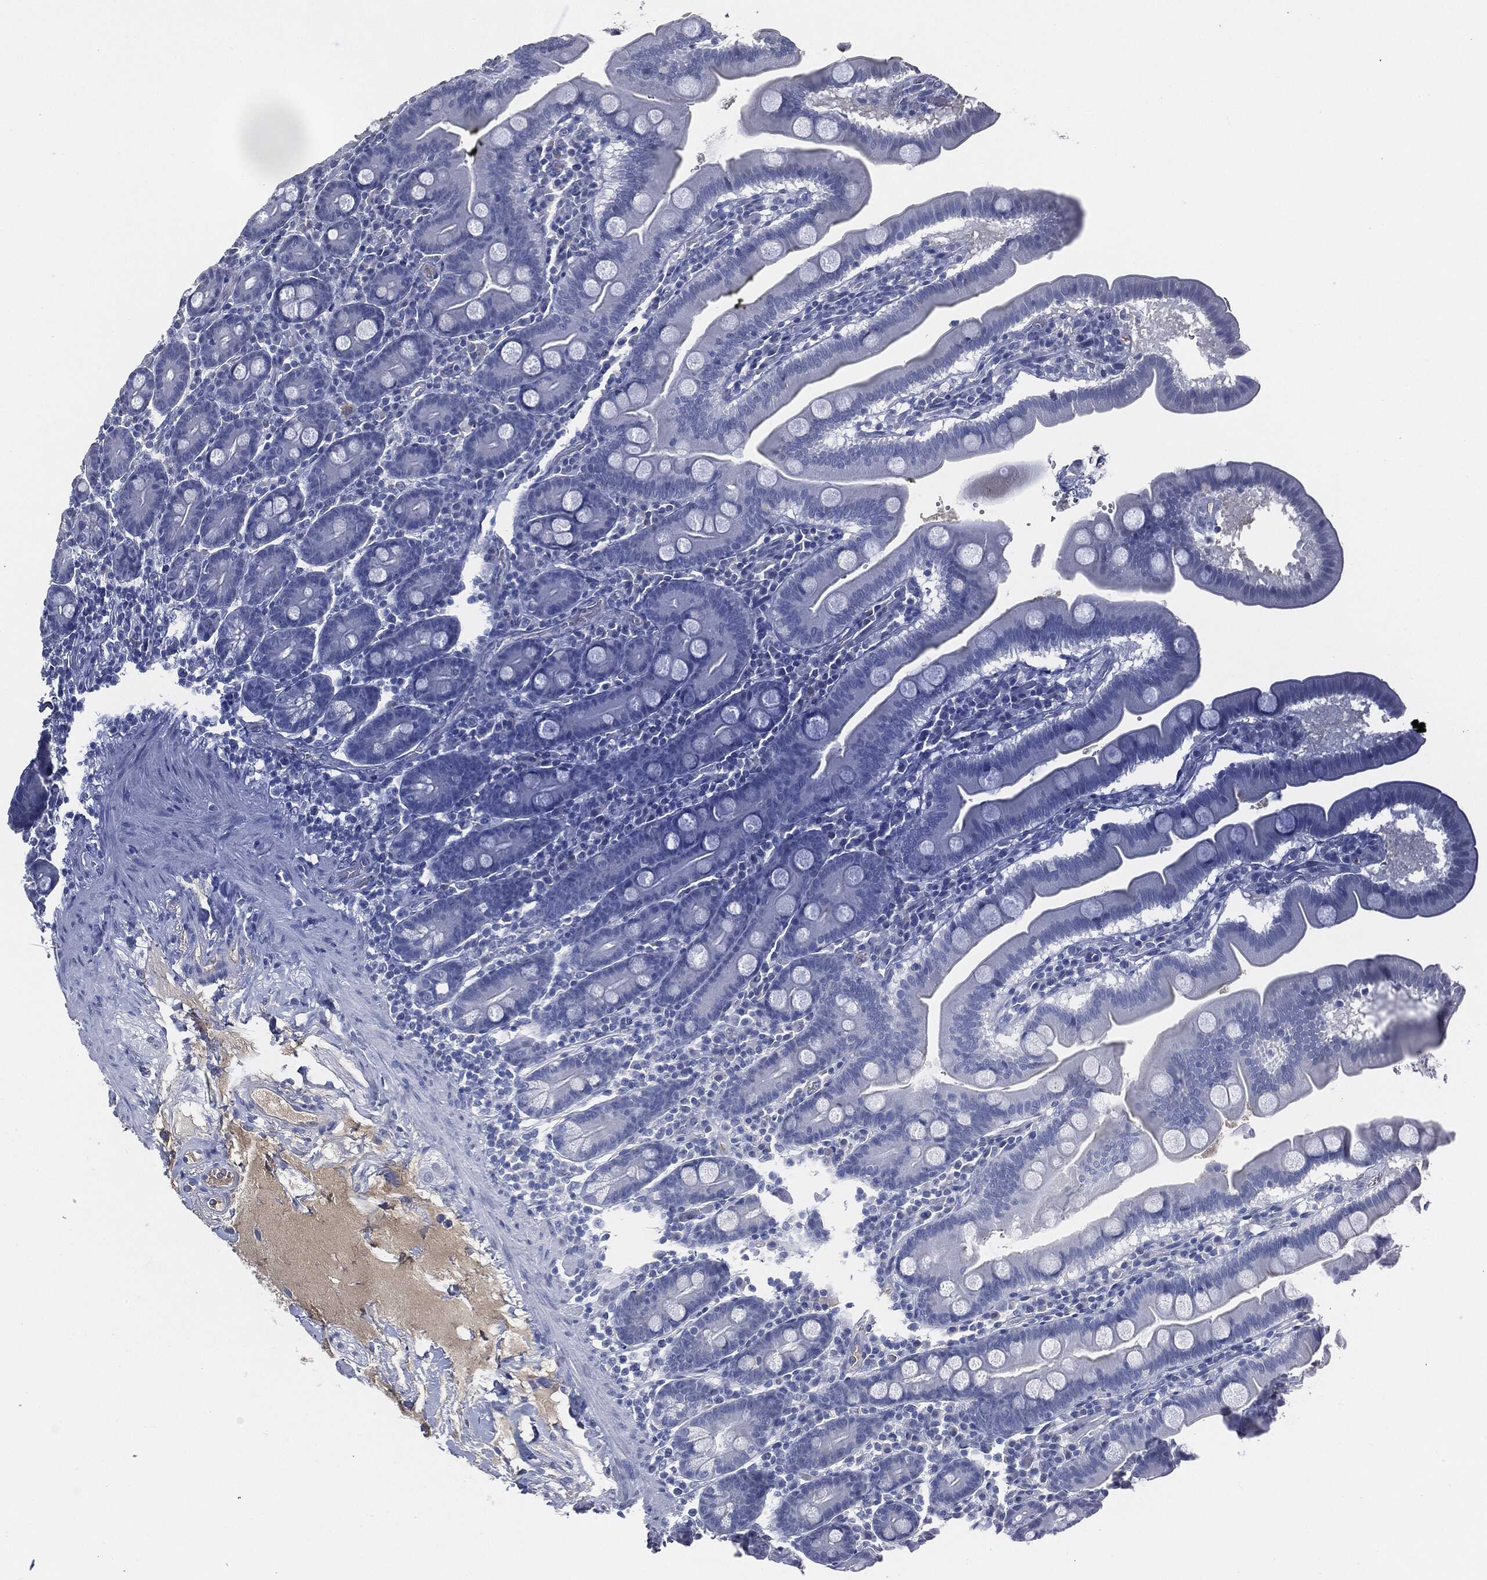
{"staining": {"intensity": "negative", "quantity": "none", "location": "none"}, "tissue": "duodenum", "cell_type": "Glandular cells", "image_type": "normal", "snomed": [{"axis": "morphology", "description": "Normal tissue, NOS"}, {"axis": "topography", "description": "Duodenum"}], "caption": "Immunohistochemistry photomicrograph of benign duodenum: duodenum stained with DAB reveals no significant protein positivity in glandular cells. (DAB (3,3'-diaminobenzidine) immunohistochemistry (IHC), high magnification).", "gene": "SIGLEC7", "patient": {"sex": "male", "age": 59}}